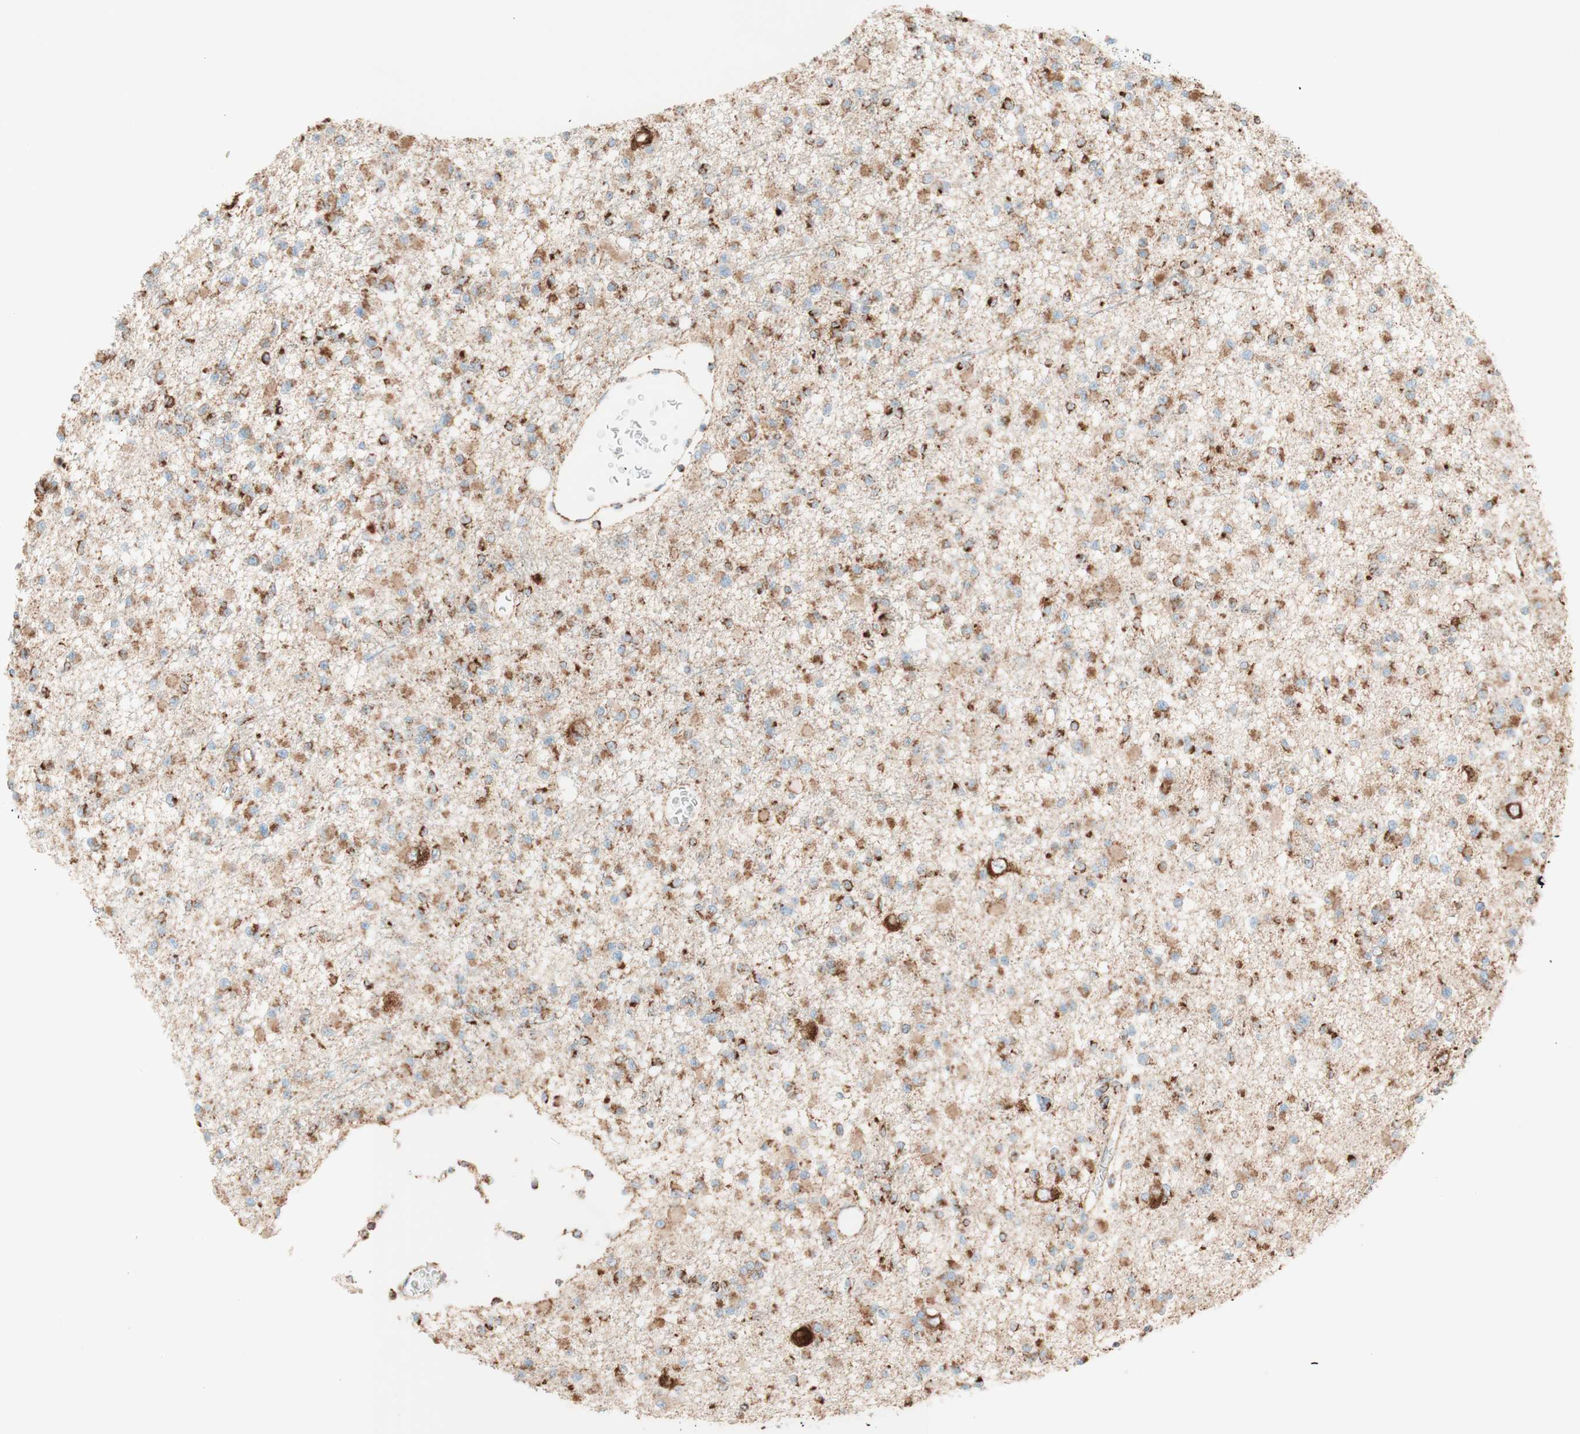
{"staining": {"intensity": "moderate", "quantity": ">75%", "location": "cytoplasmic/membranous"}, "tissue": "glioma", "cell_type": "Tumor cells", "image_type": "cancer", "snomed": [{"axis": "morphology", "description": "Glioma, malignant, Low grade"}, {"axis": "topography", "description": "Brain"}], "caption": "Malignant glioma (low-grade) stained for a protein (brown) displays moderate cytoplasmic/membranous positive staining in approximately >75% of tumor cells.", "gene": "TOMM20", "patient": {"sex": "female", "age": 22}}